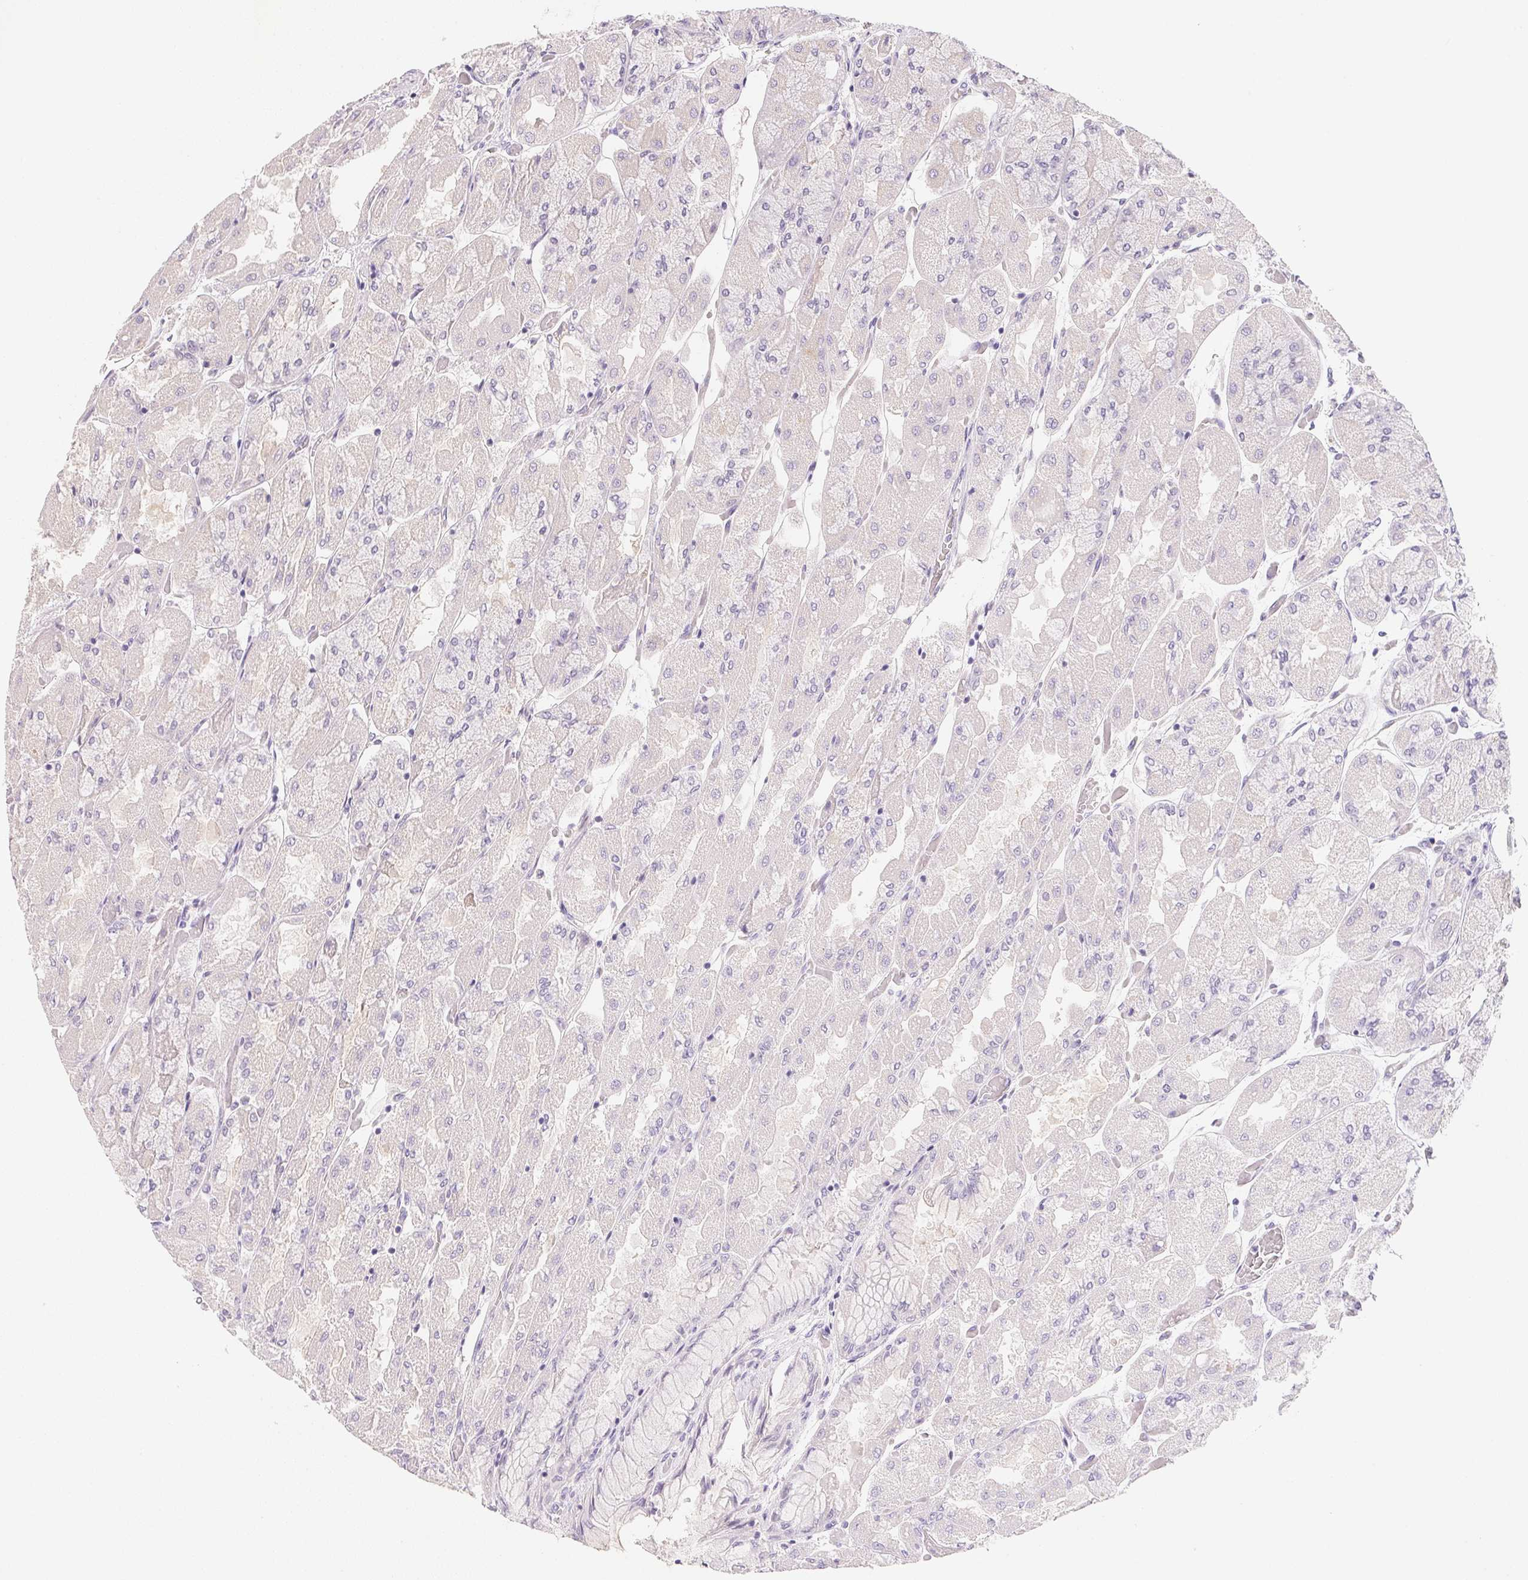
{"staining": {"intensity": "negative", "quantity": "none", "location": "none"}, "tissue": "stomach", "cell_type": "Glandular cells", "image_type": "normal", "snomed": [{"axis": "morphology", "description": "Normal tissue, NOS"}, {"axis": "topography", "description": "Stomach"}], "caption": "Photomicrograph shows no protein expression in glandular cells of unremarkable stomach. (Stains: DAB immunohistochemistry with hematoxylin counter stain, Microscopy: brightfield microscopy at high magnification).", "gene": "MCOLN3", "patient": {"sex": "female", "age": 61}}